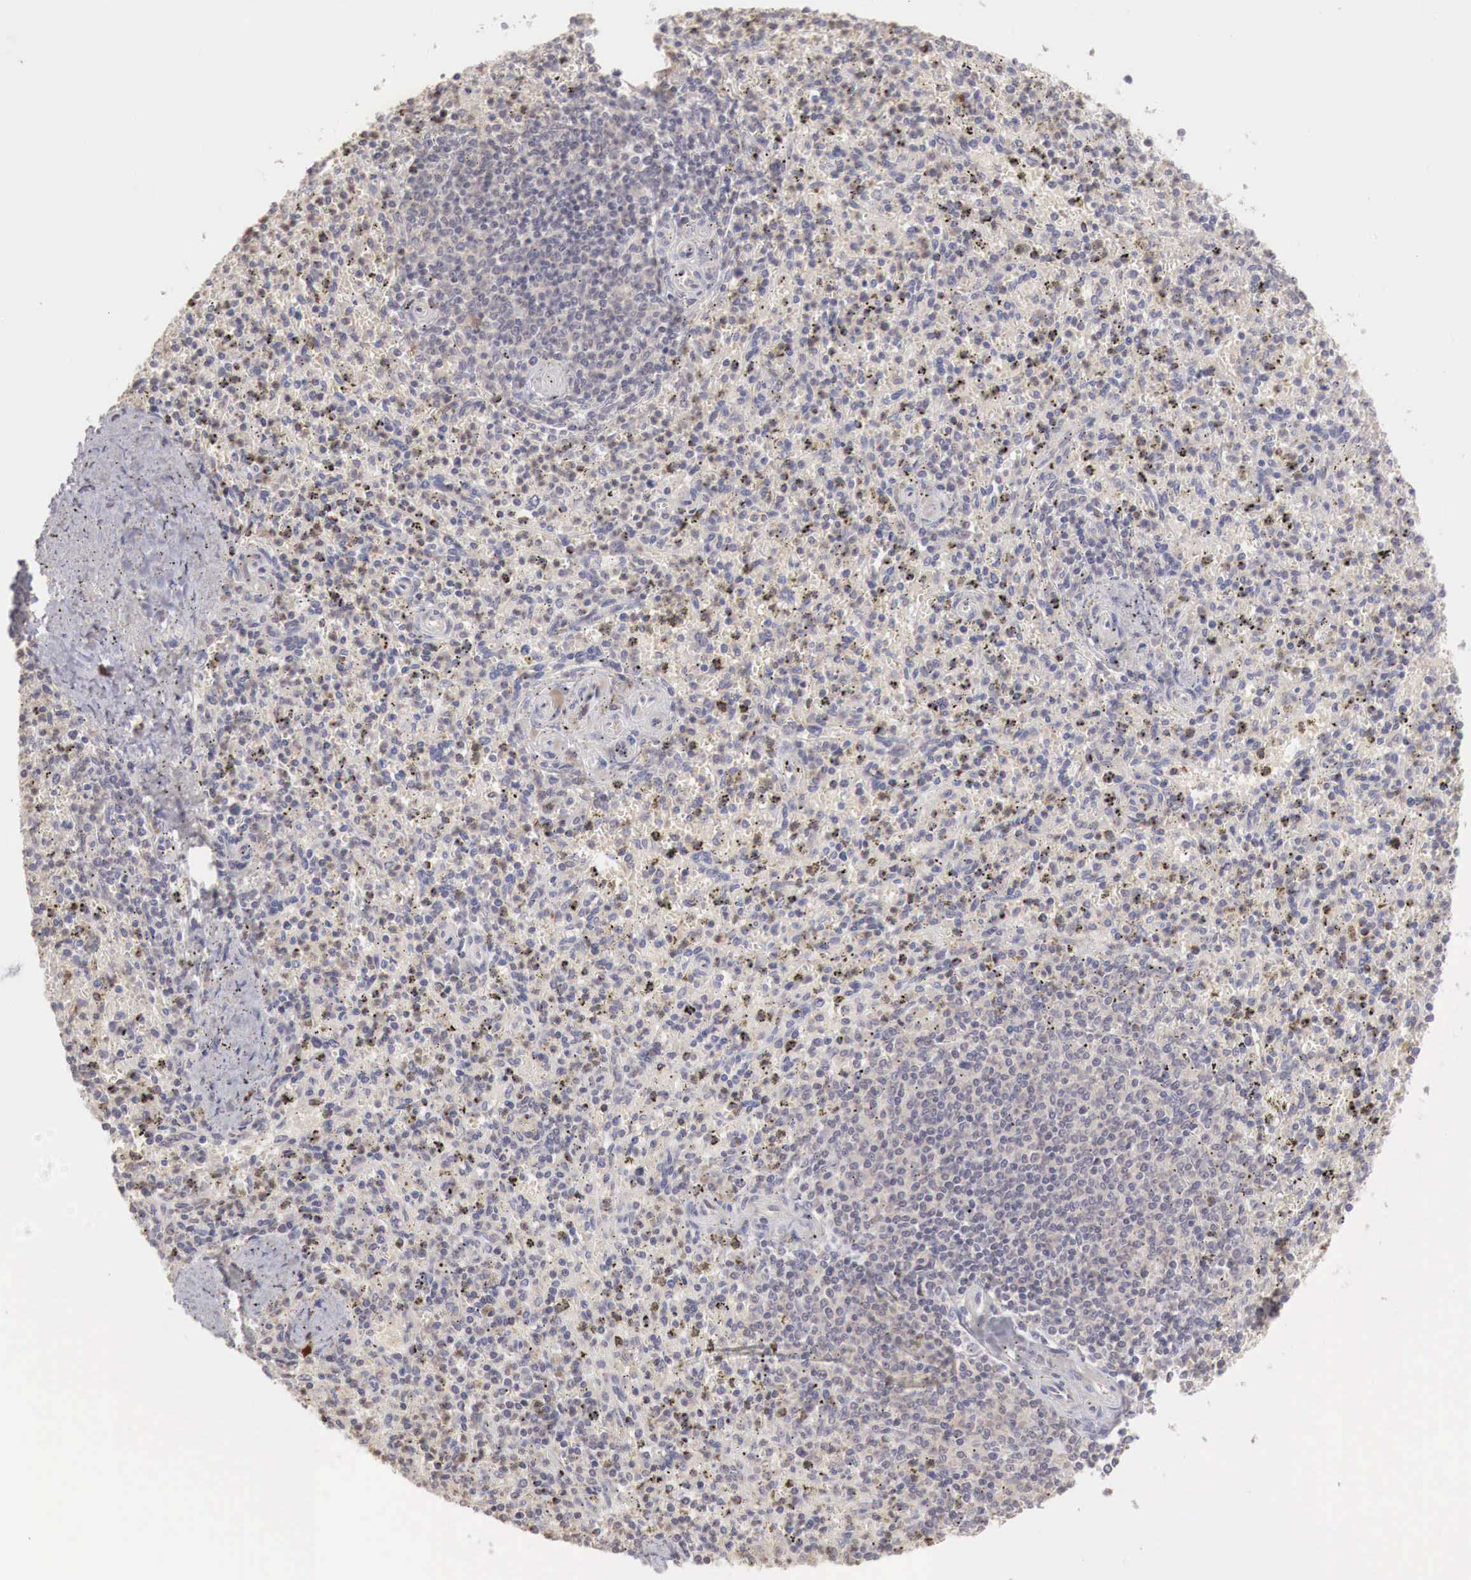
{"staining": {"intensity": "negative", "quantity": "none", "location": "none"}, "tissue": "spleen", "cell_type": "Cells in red pulp", "image_type": "normal", "snomed": [{"axis": "morphology", "description": "Normal tissue, NOS"}, {"axis": "topography", "description": "Spleen"}], "caption": "Immunohistochemical staining of unremarkable spleen shows no significant expression in cells in red pulp.", "gene": "TBC1D9", "patient": {"sex": "male", "age": 72}}